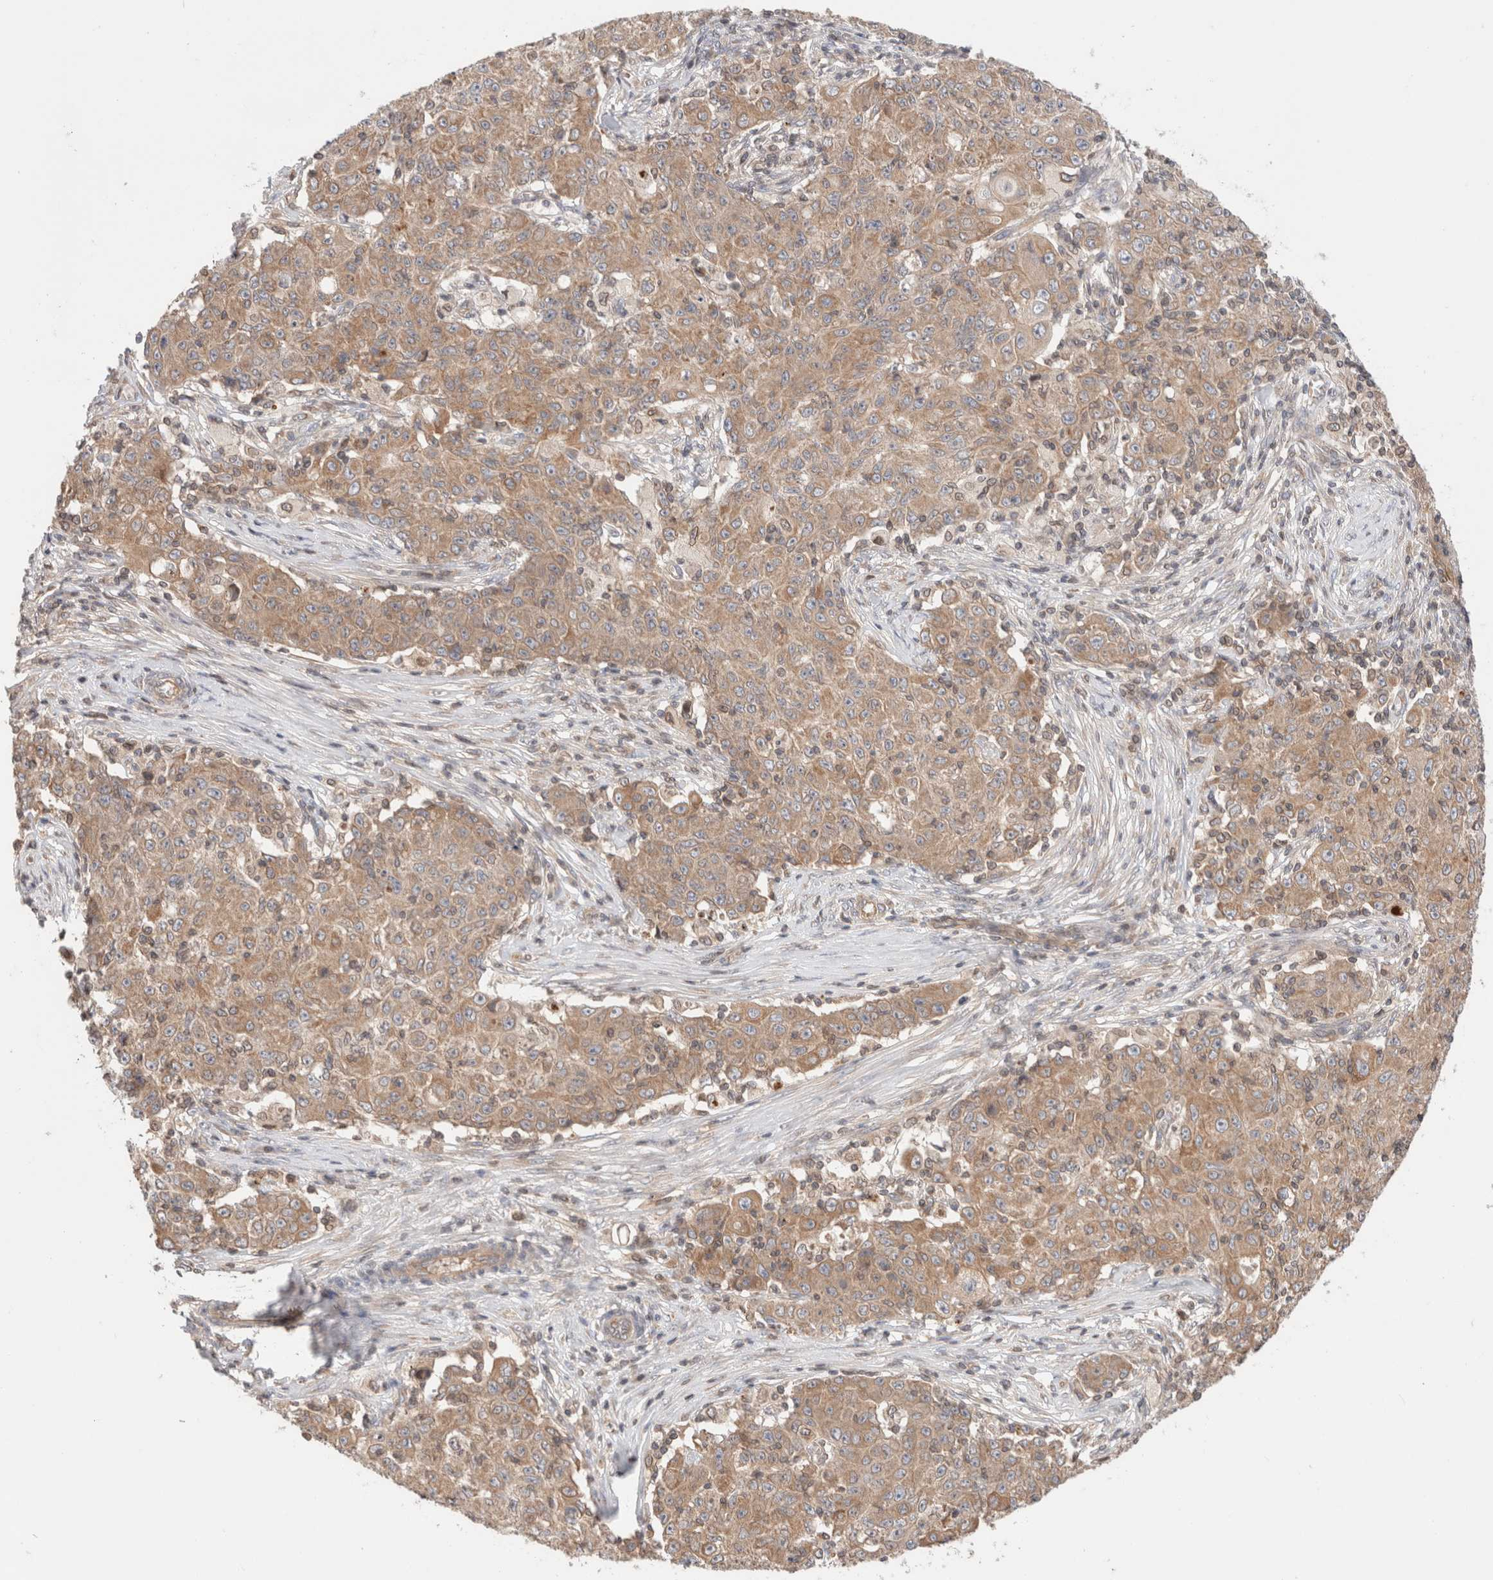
{"staining": {"intensity": "moderate", "quantity": ">75%", "location": "cytoplasmic/membranous"}, "tissue": "ovarian cancer", "cell_type": "Tumor cells", "image_type": "cancer", "snomed": [{"axis": "morphology", "description": "Carcinoma, endometroid"}, {"axis": "topography", "description": "Ovary"}], "caption": "Protein staining of ovarian cancer tissue displays moderate cytoplasmic/membranous positivity in approximately >75% of tumor cells.", "gene": "SIKE1", "patient": {"sex": "female", "age": 42}}